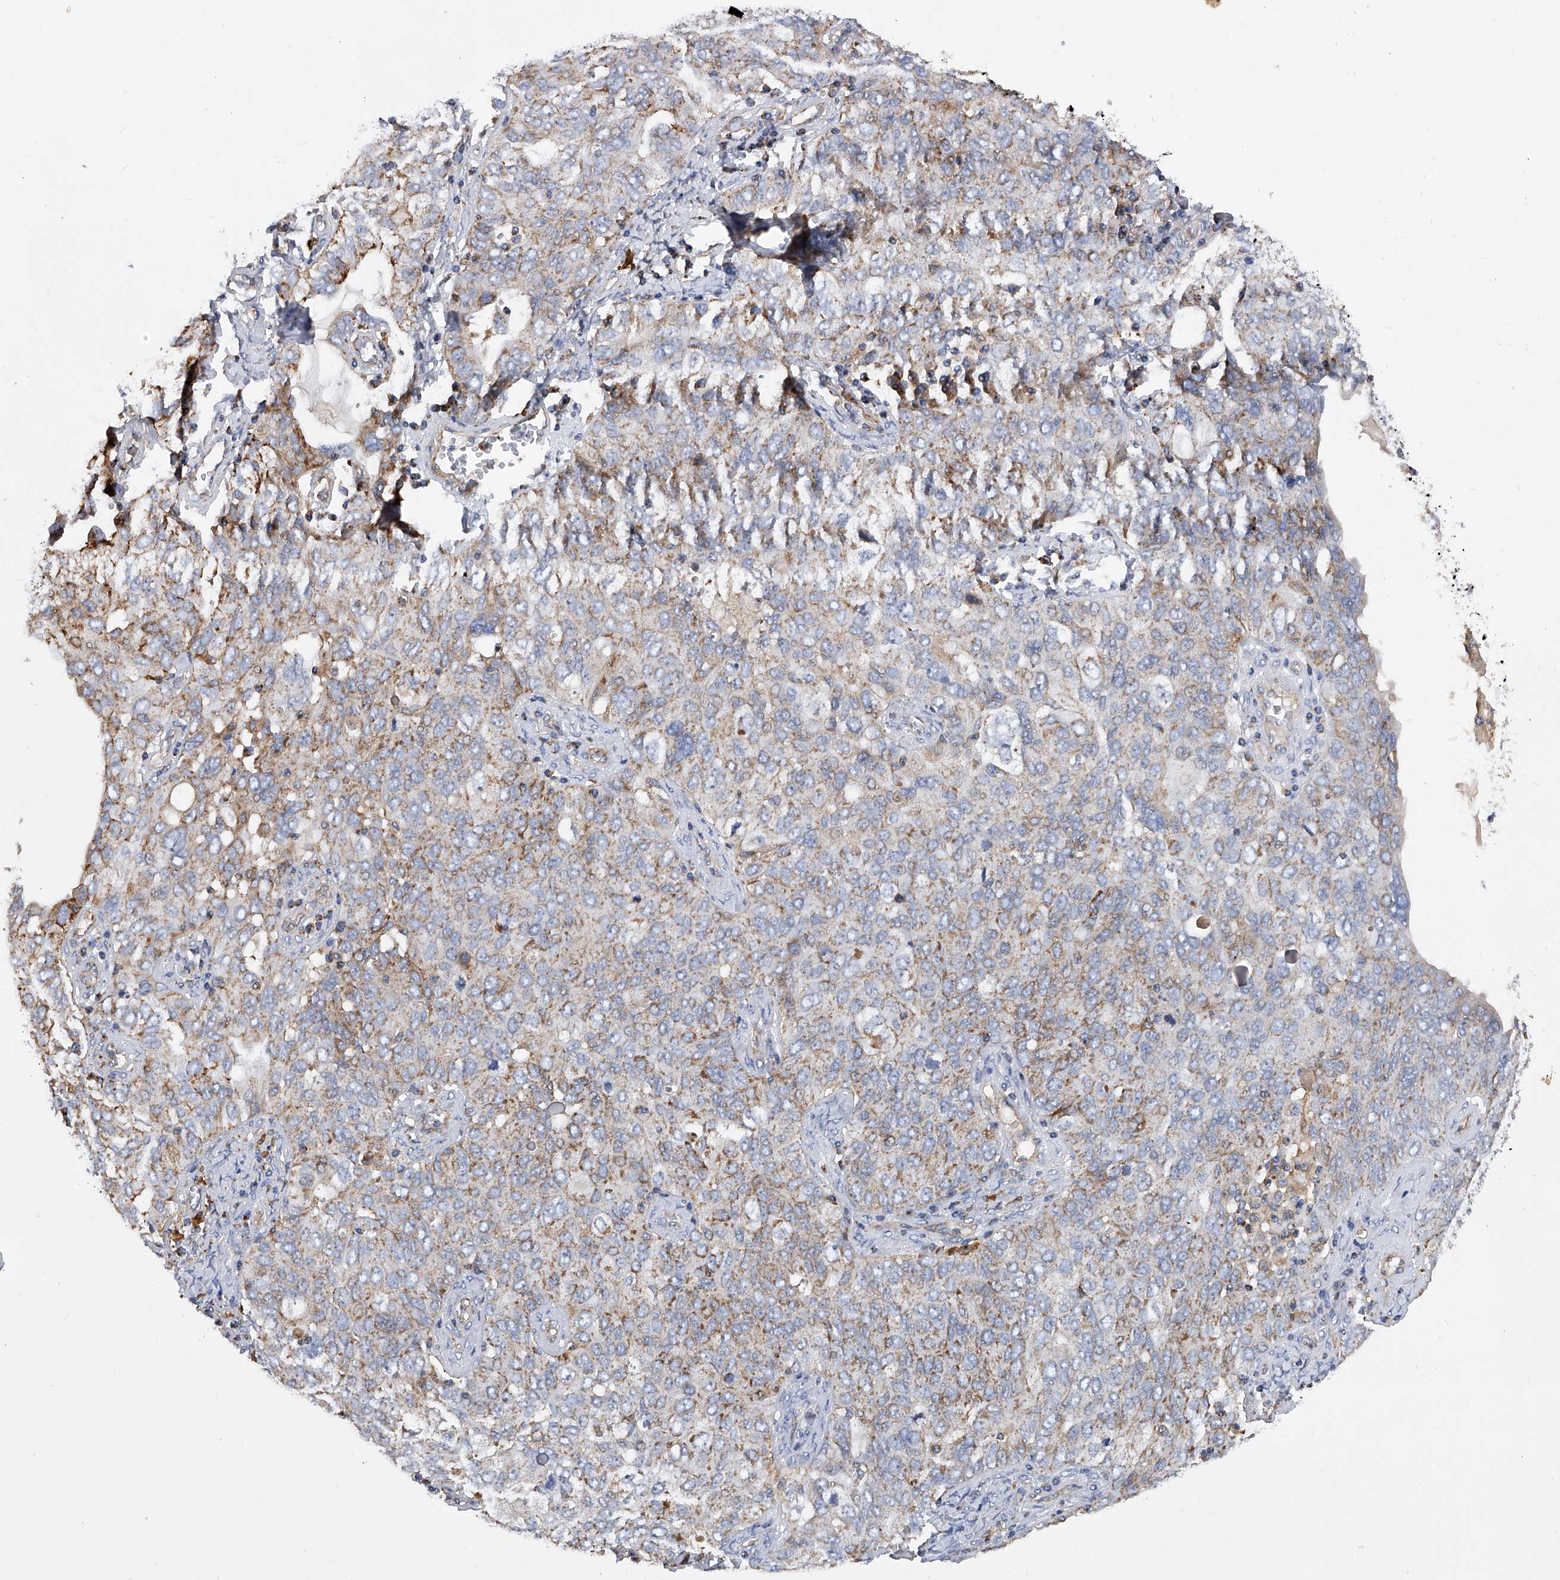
{"staining": {"intensity": "weak", "quantity": ">75%", "location": "cytoplasmic/membranous"}, "tissue": "ovarian cancer", "cell_type": "Tumor cells", "image_type": "cancer", "snomed": [{"axis": "morphology", "description": "Carcinoma, endometroid"}, {"axis": "topography", "description": "Ovary"}], "caption": "Ovarian cancer (endometroid carcinoma) stained with a protein marker demonstrates weak staining in tumor cells.", "gene": "PDSS2", "patient": {"sex": "female", "age": 62}}